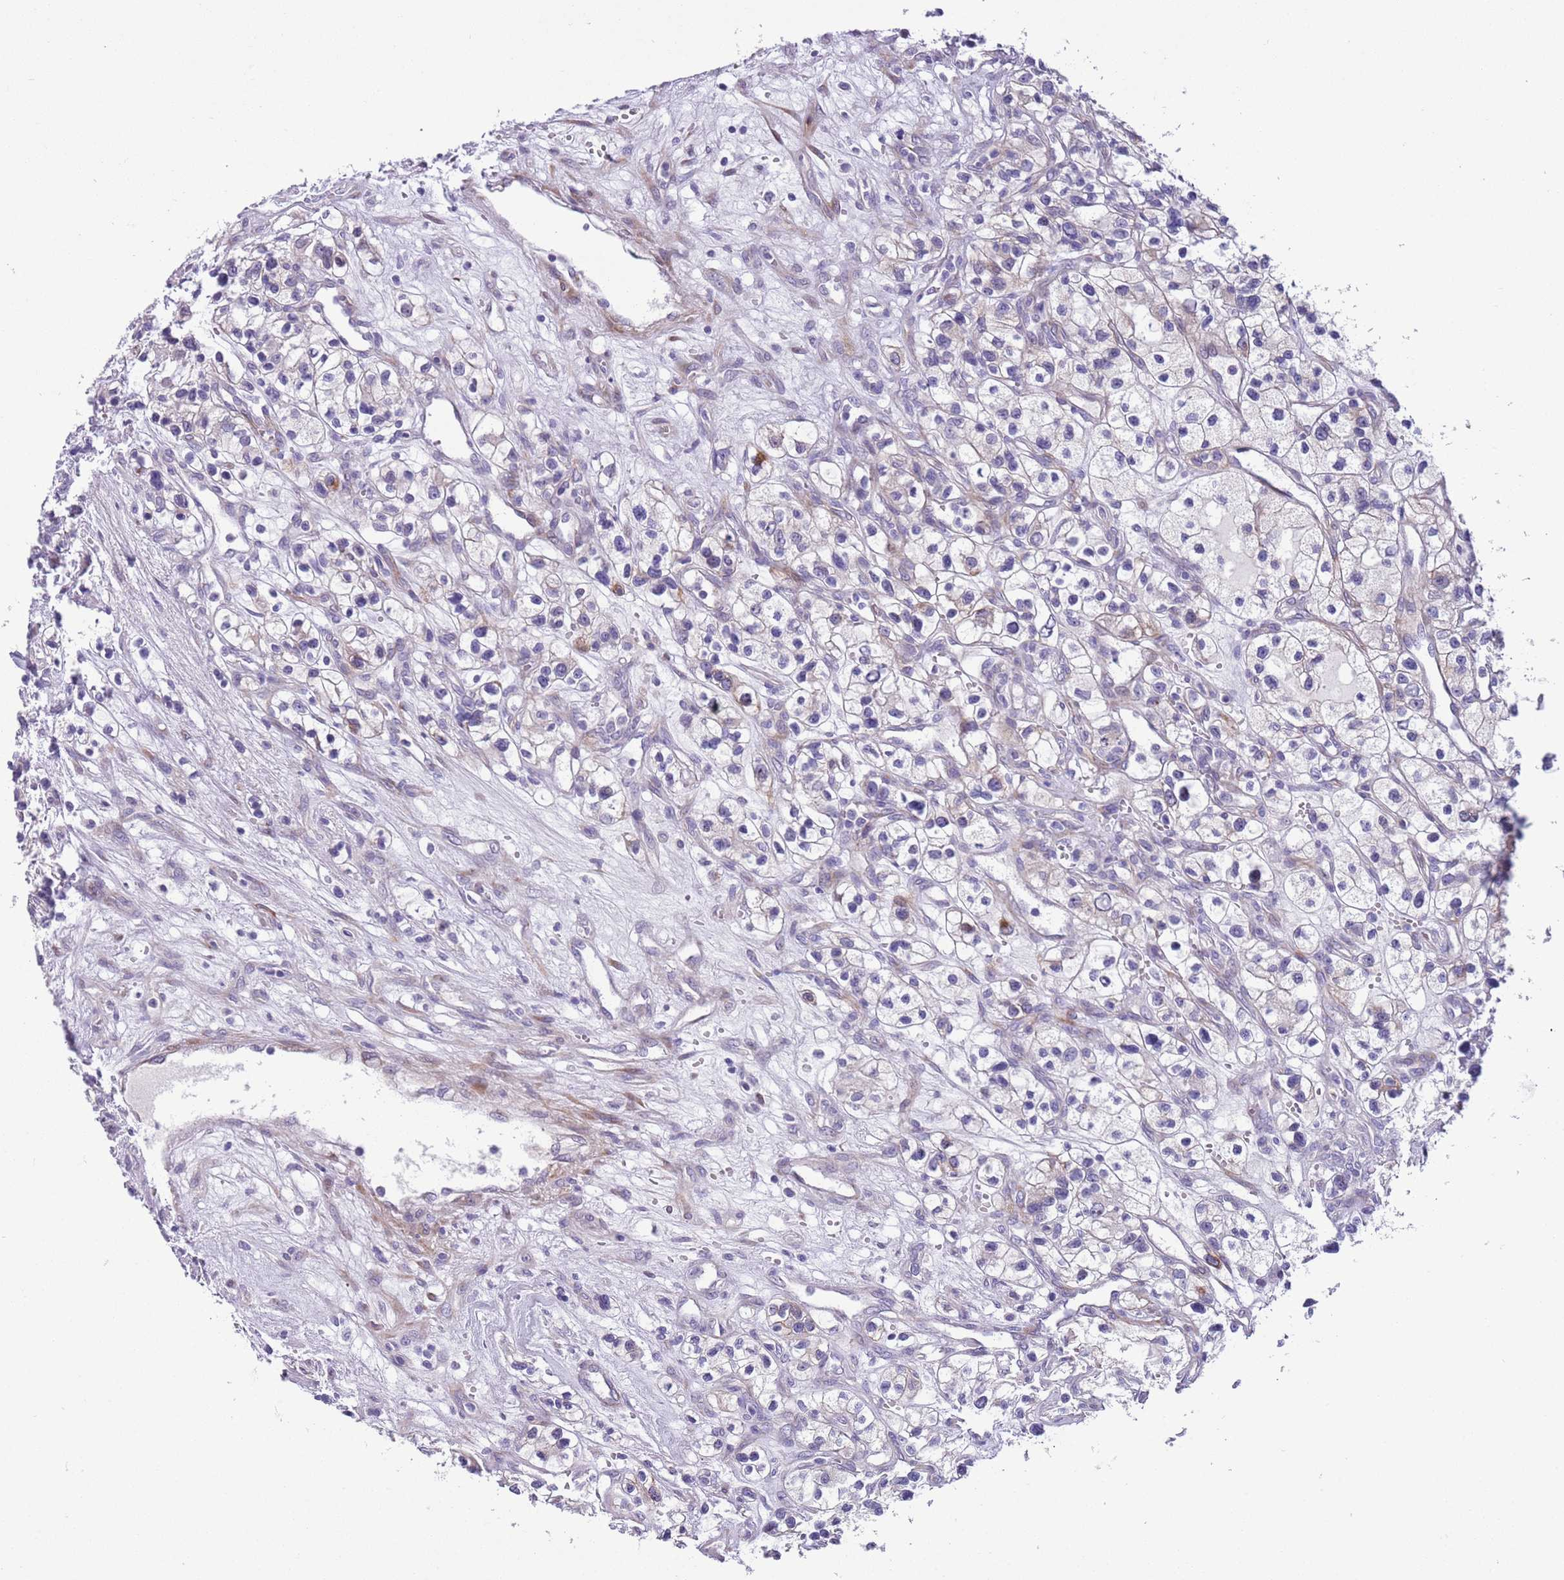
{"staining": {"intensity": "negative", "quantity": "none", "location": "none"}, "tissue": "renal cancer", "cell_type": "Tumor cells", "image_type": "cancer", "snomed": [{"axis": "morphology", "description": "Adenocarcinoma, NOS"}, {"axis": "topography", "description": "Kidney"}], "caption": "Human renal adenocarcinoma stained for a protein using immunohistochemistry (IHC) reveals no expression in tumor cells.", "gene": "MRPL32", "patient": {"sex": "female", "age": 57}}